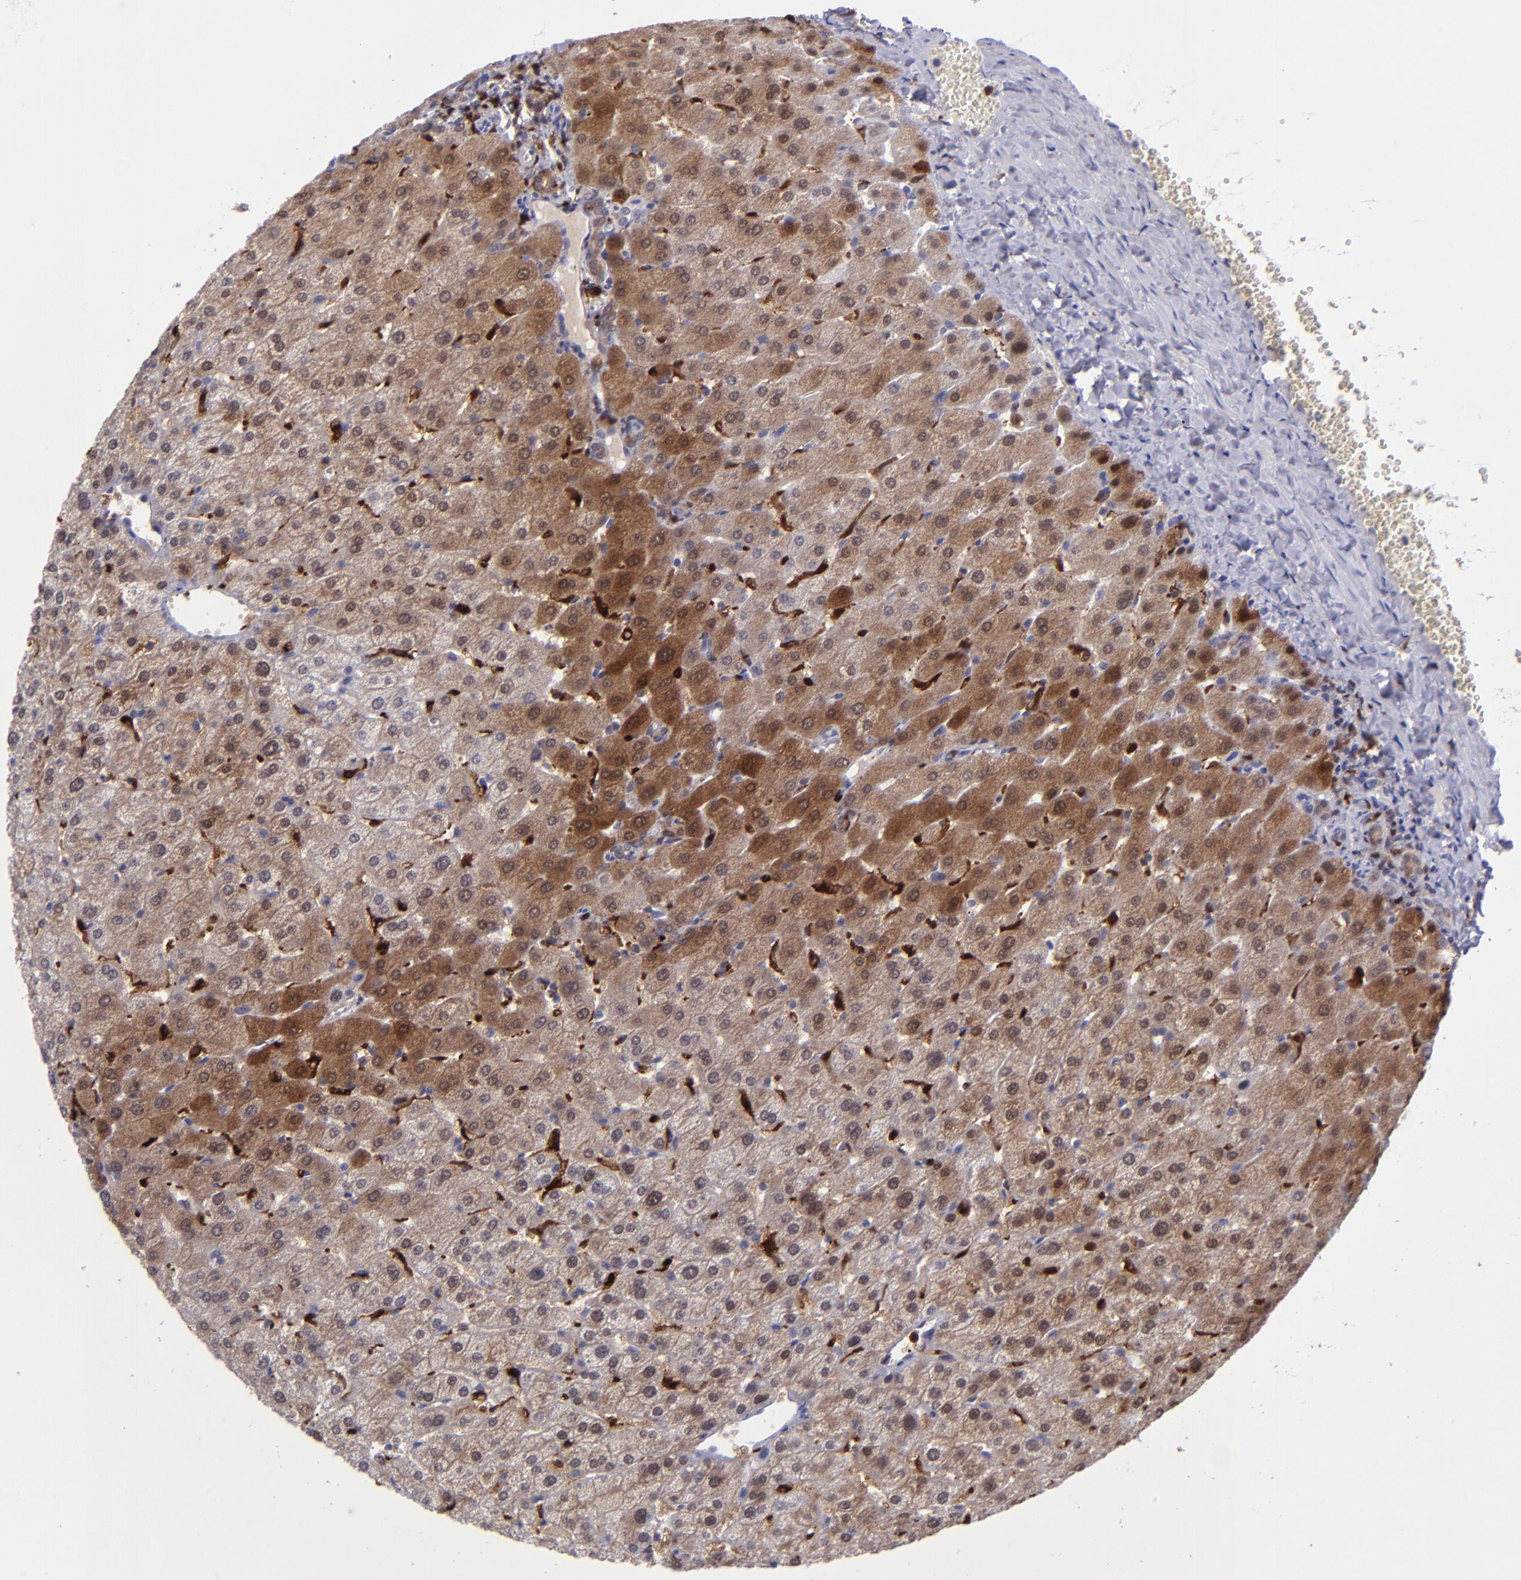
{"staining": {"intensity": "moderate", "quantity": ">75%", "location": "cytoplasmic/membranous"}, "tissue": "liver", "cell_type": "Cholangiocytes", "image_type": "normal", "snomed": [{"axis": "morphology", "description": "Normal tissue, NOS"}, {"axis": "morphology", "description": "Fibrosis, NOS"}, {"axis": "topography", "description": "Liver"}], "caption": "The histopathology image exhibits immunohistochemical staining of benign liver. There is moderate cytoplasmic/membranous staining is seen in about >75% of cholangiocytes.", "gene": "TYMP", "patient": {"sex": "female", "age": 29}}